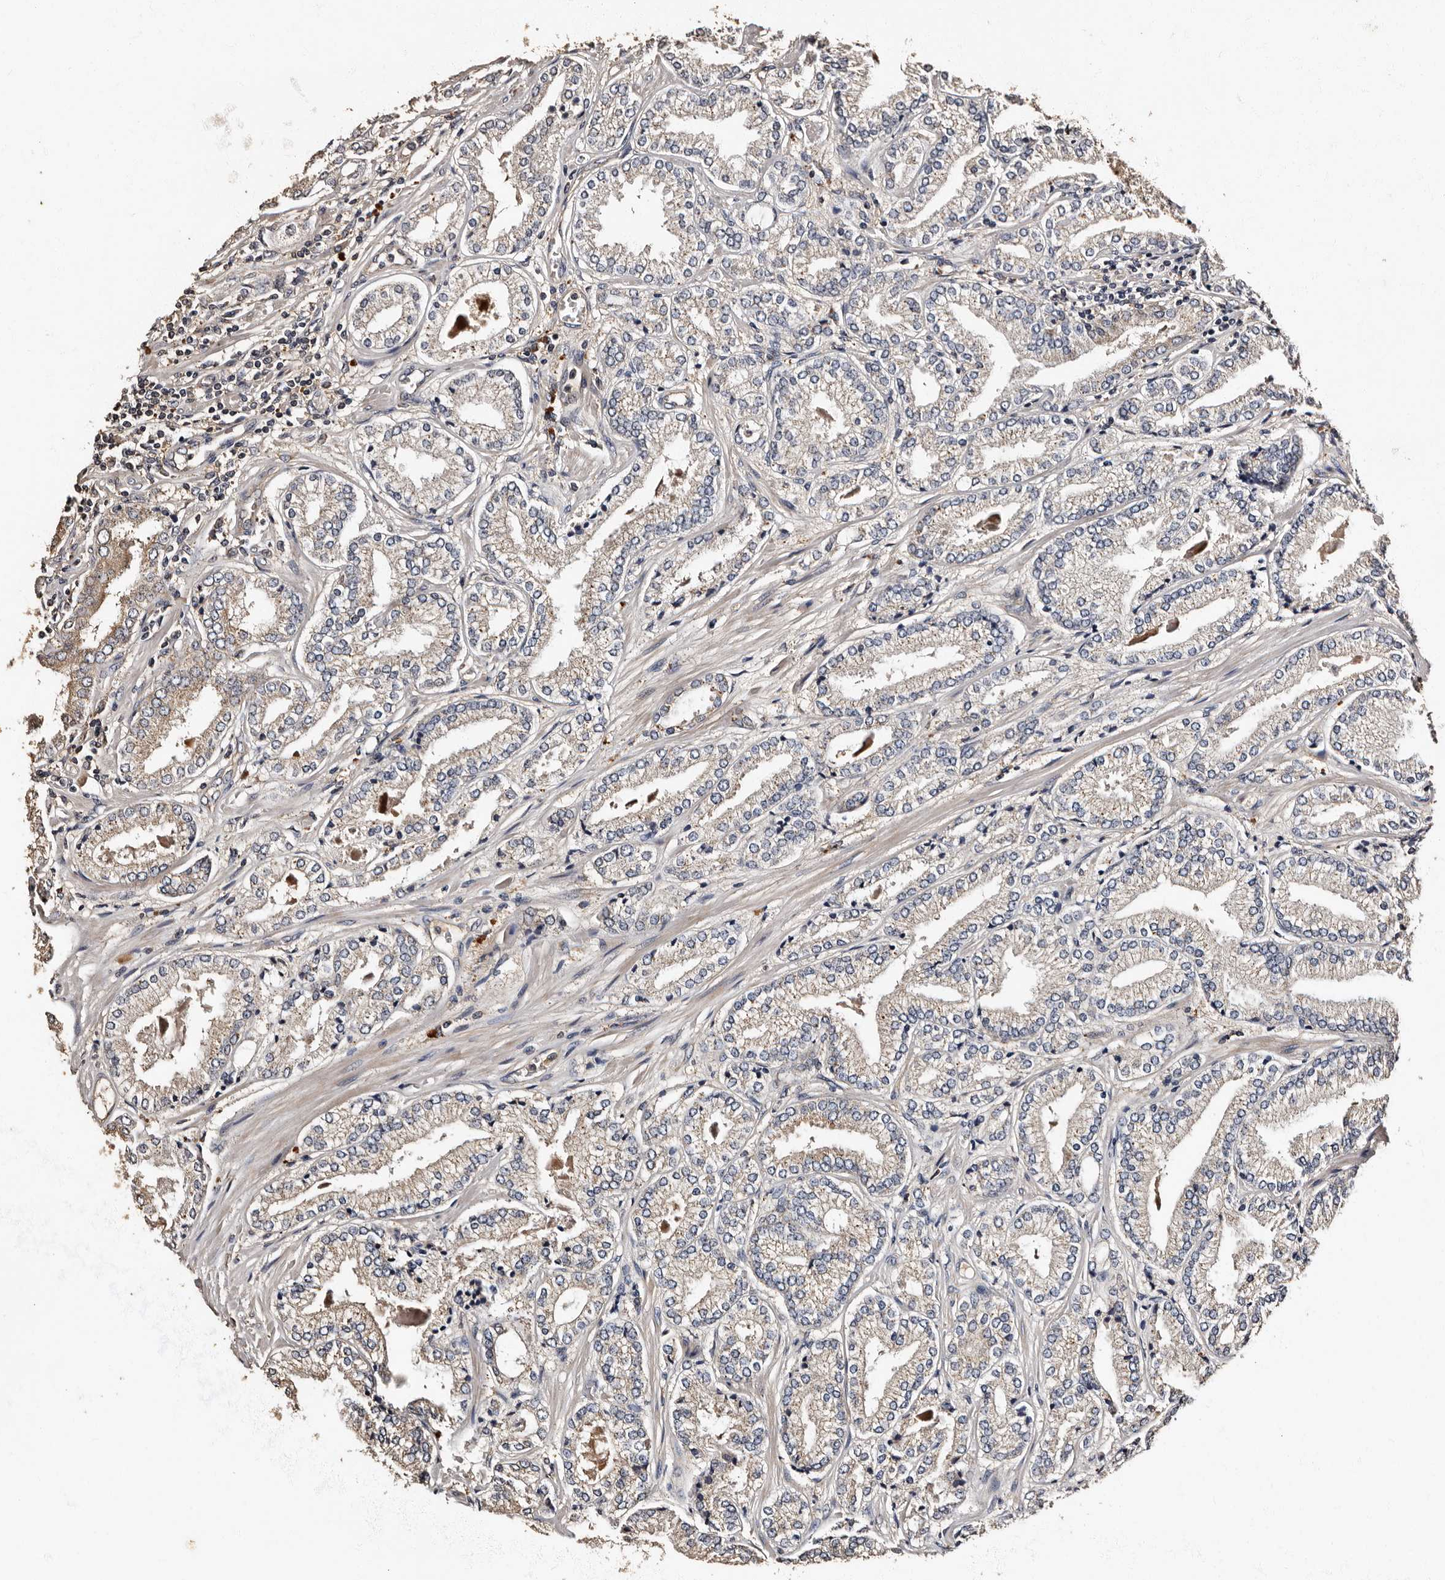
{"staining": {"intensity": "negative", "quantity": "none", "location": "none"}, "tissue": "prostate cancer", "cell_type": "Tumor cells", "image_type": "cancer", "snomed": [{"axis": "morphology", "description": "Adenocarcinoma, Low grade"}, {"axis": "topography", "description": "Prostate"}], "caption": "Tumor cells are negative for brown protein staining in prostate cancer (adenocarcinoma (low-grade)).", "gene": "ADCK5", "patient": {"sex": "male", "age": 62}}